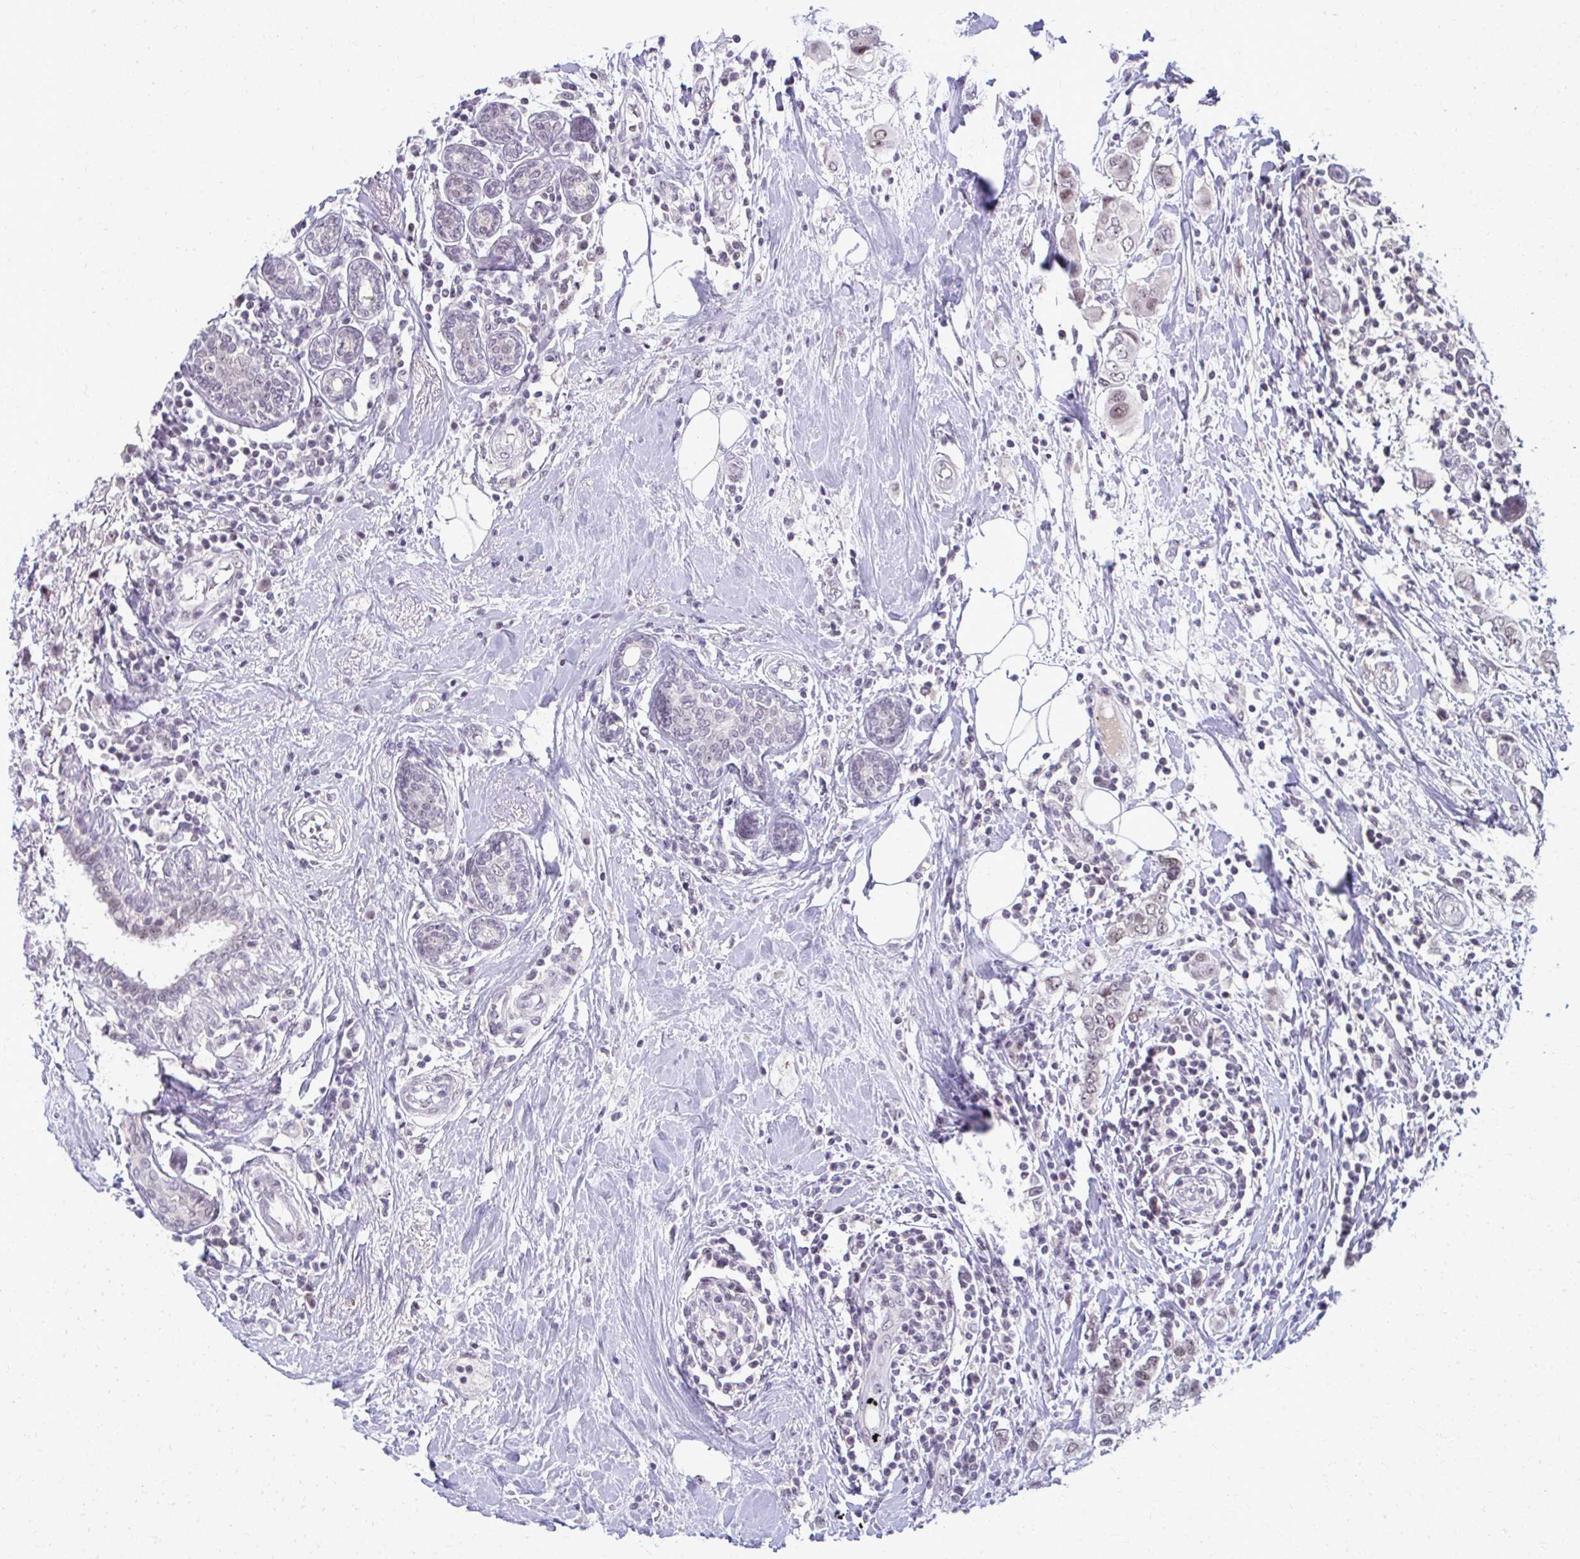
{"staining": {"intensity": "weak", "quantity": "<25%", "location": "nuclear"}, "tissue": "breast cancer", "cell_type": "Tumor cells", "image_type": "cancer", "snomed": [{"axis": "morphology", "description": "Lobular carcinoma"}, {"axis": "topography", "description": "Breast"}], "caption": "Breast lobular carcinoma was stained to show a protein in brown. There is no significant staining in tumor cells. (Immunohistochemistry (ihc), brightfield microscopy, high magnification).", "gene": "MAF1", "patient": {"sex": "female", "age": 51}}